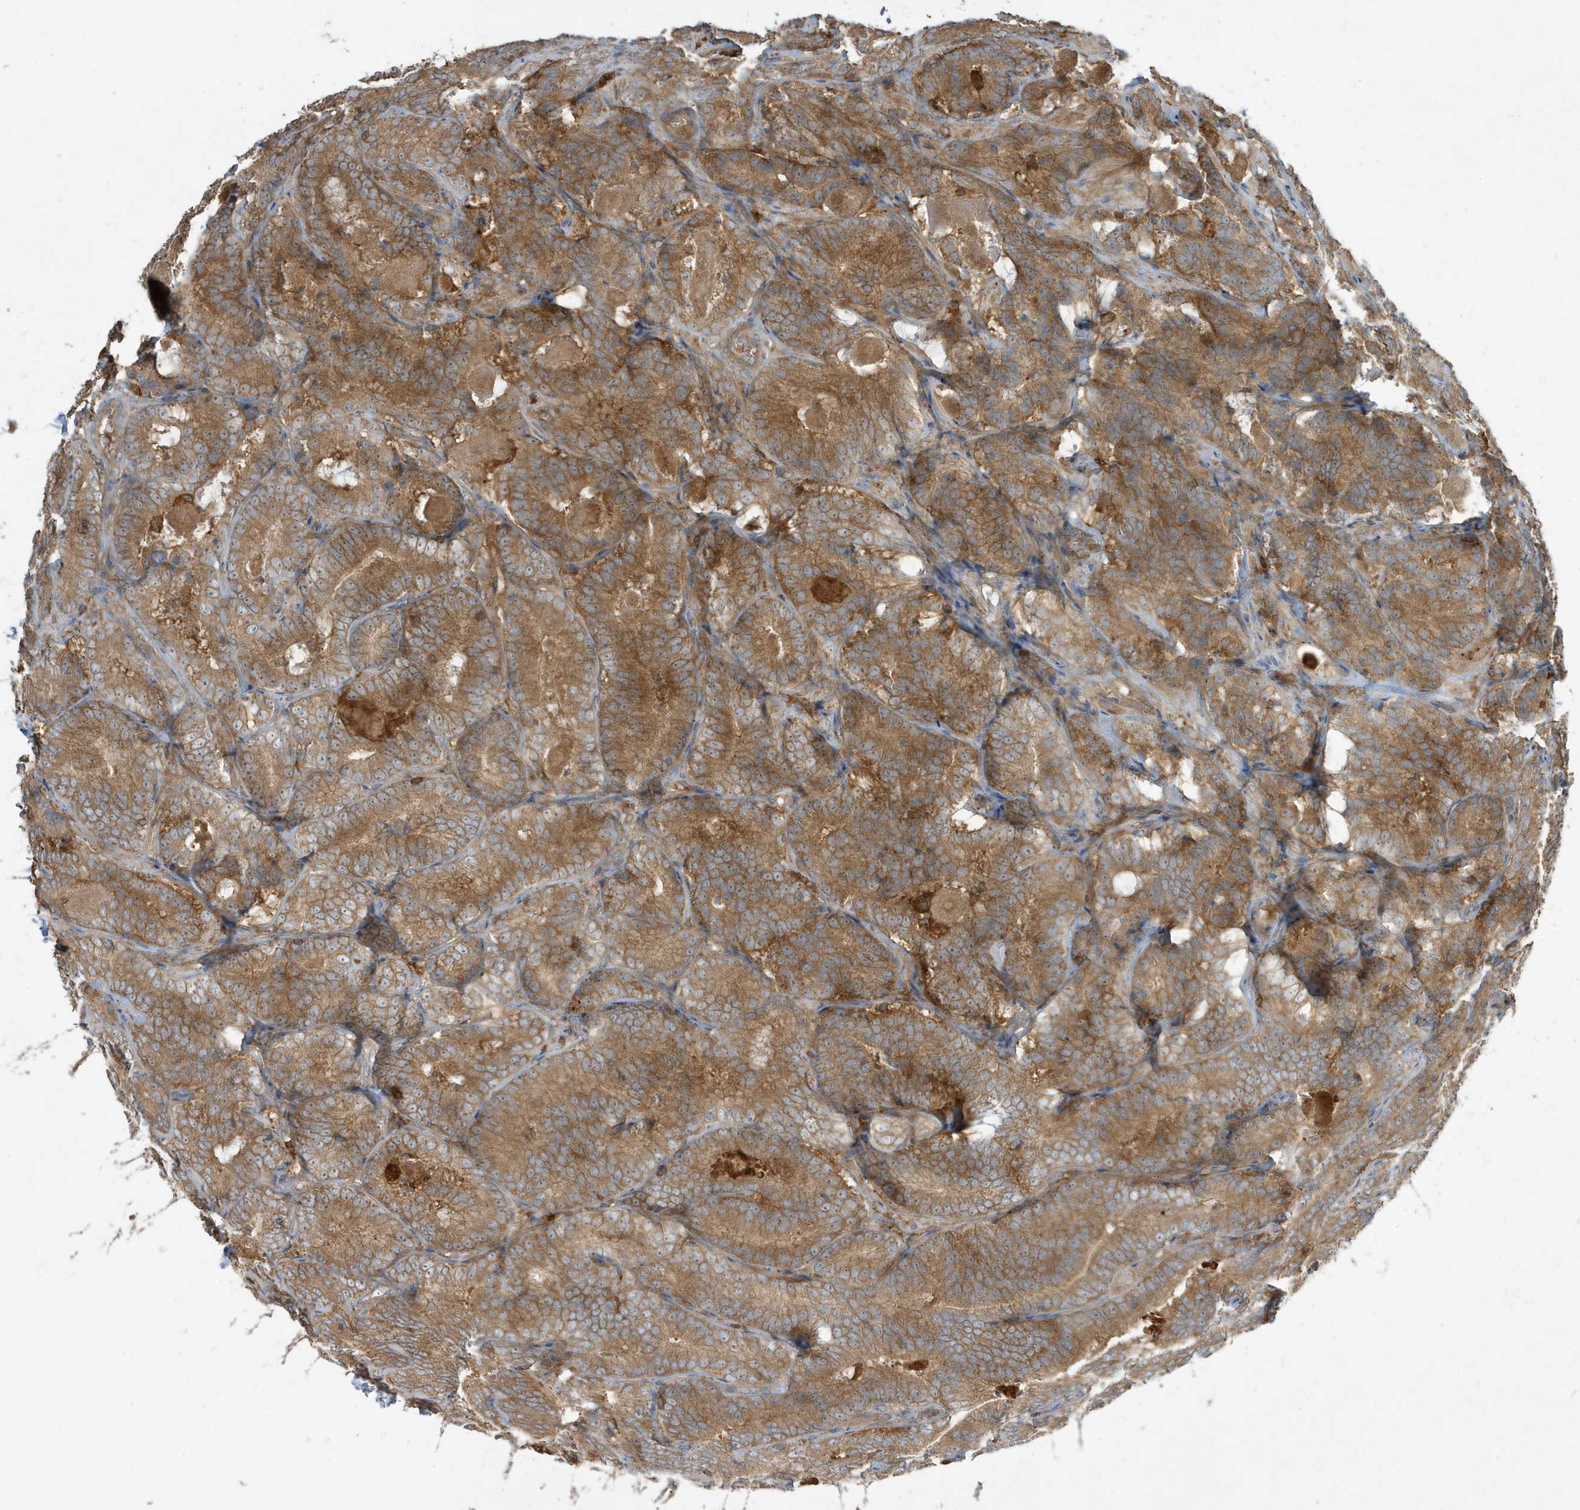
{"staining": {"intensity": "moderate", "quantity": ">75%", "location": "cytoplasmic/membranous"}, "tissue": "prostate cancer", "cell_type": "Tumor cells", "image_type": "cancer", "snomed": [{"axis": "morphology", "description": "Adenocarcinoma, High grade"}, {"axis": "topography", "description": "Prostate"}], "caption": "Prostate high-grade adenocarcinoma stained with a protein marker displays moderate staining in tumor cells.", "gene": "ABTB1", "patient": {"sex": "male", "age": 57}}